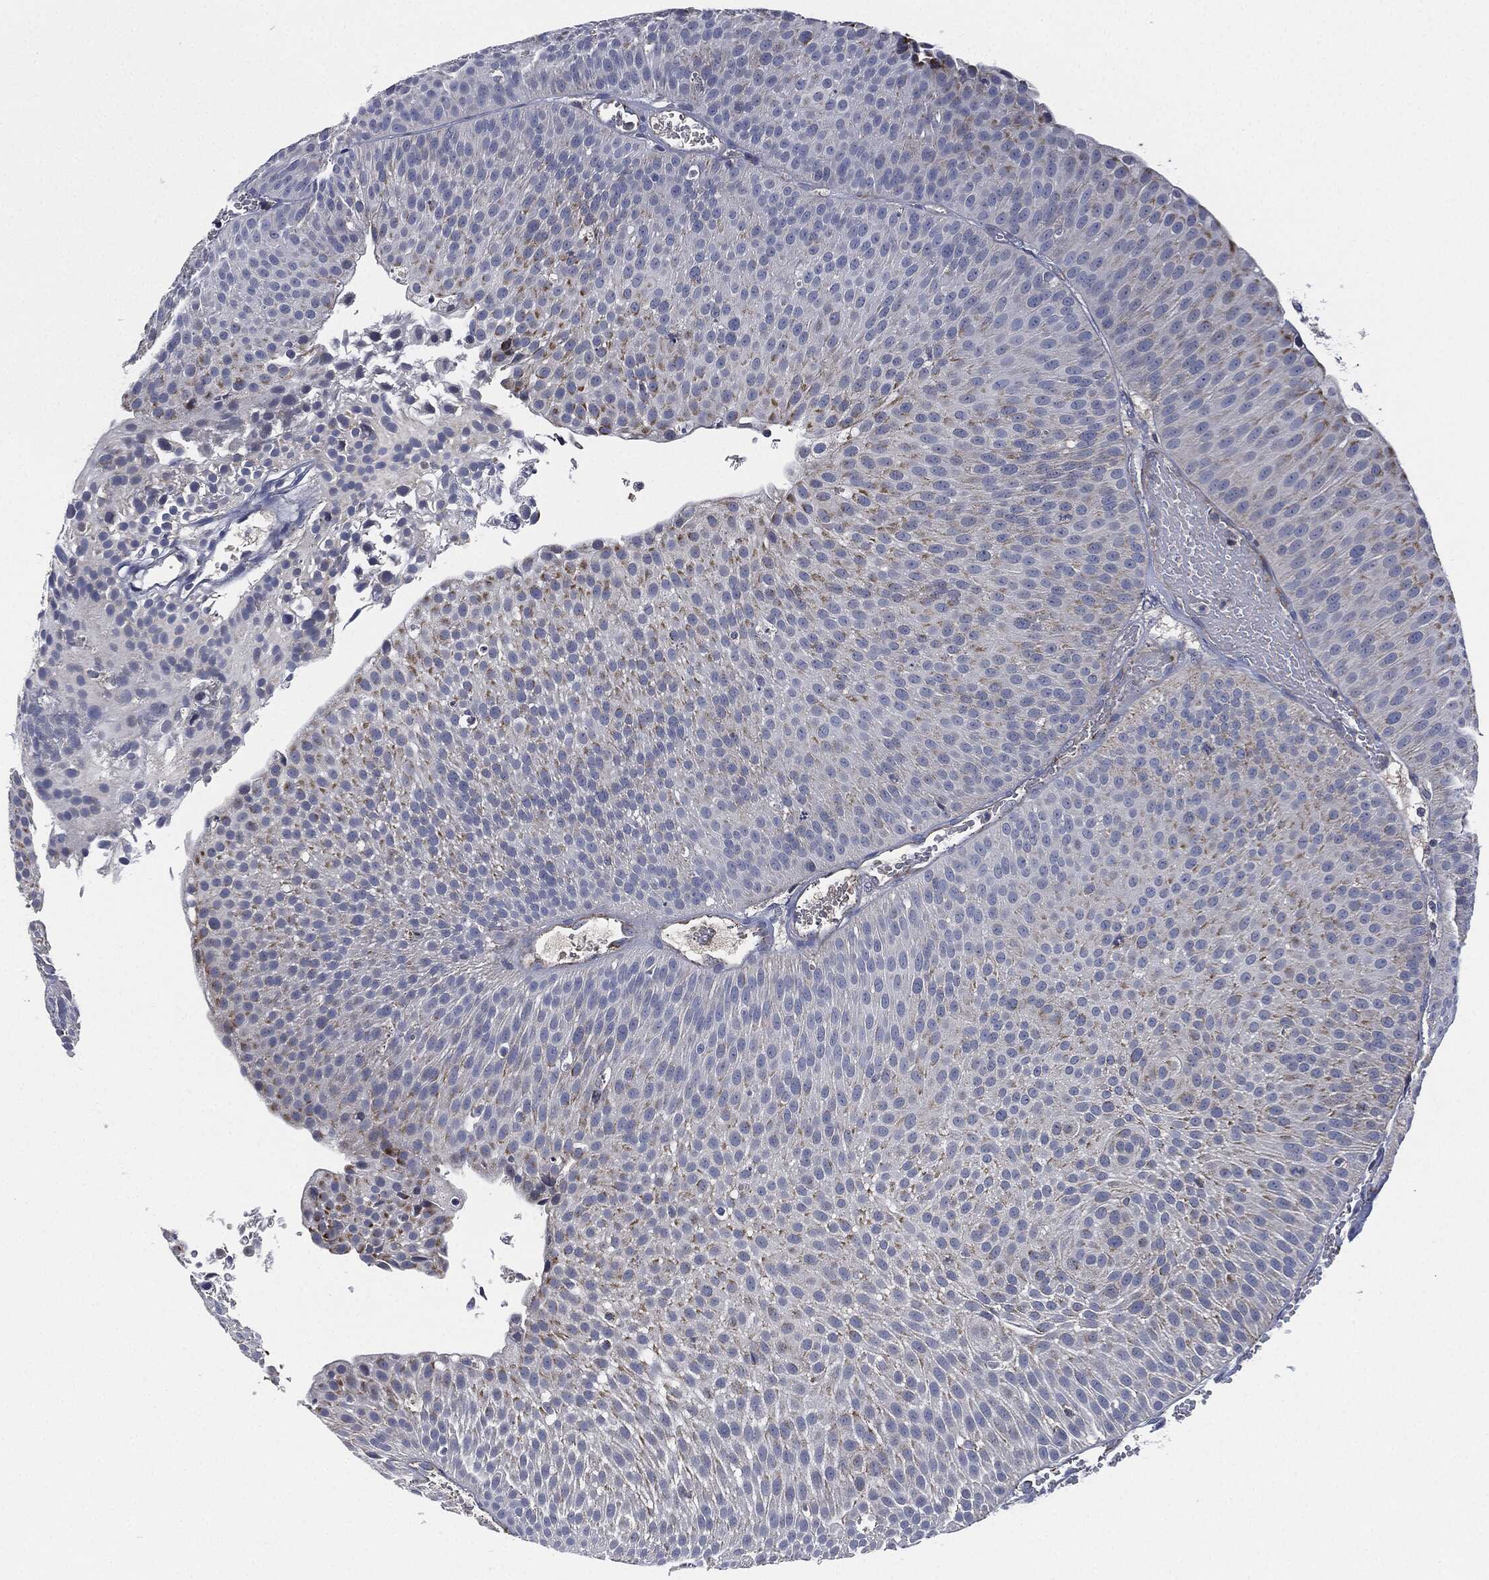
{"staining": {"intensity": "moderate", "quantity": "25%-75%", "location": "cytoplasmic/membranous"}, "tissue": "urothelial cancer", "cell_type": "Tumor cells", "image_type": "cancer", "snomed": [{"axis": "morphology", "description": "Urothelial carcinoma, Low grade"}, {"axis": "topography", "description": "Urinary bladder"}], "caption": "Protein positivity by immunohistochemistry (IHC) shows moderate cytoplasmic/membranous expression in approximately 25%-75% of tumor cells in urothelial carcinoma (low-grade).", "gene": "SIGLEC9", "patient": {"sex": "male", "age": 65}}